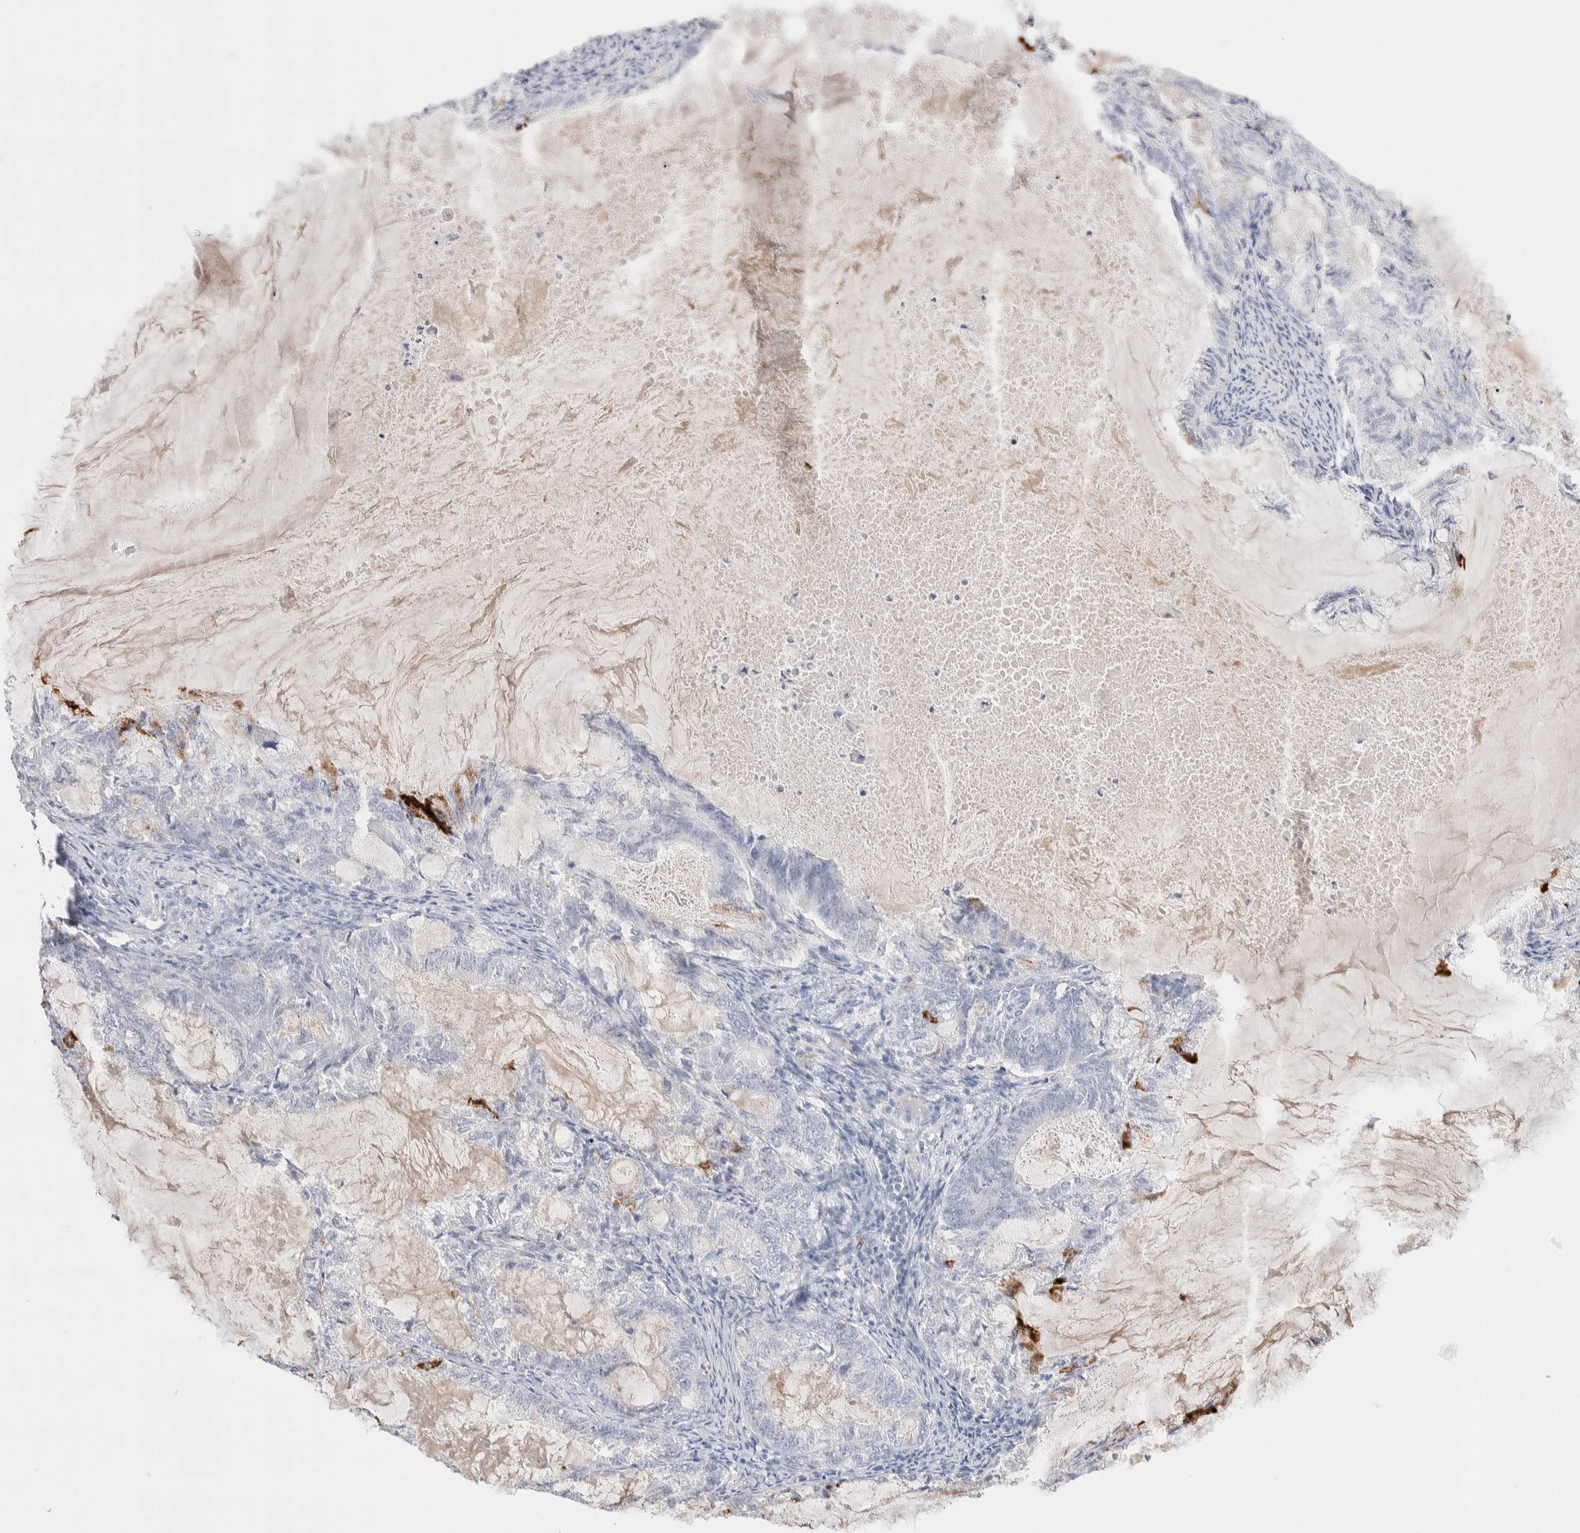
{"staining": {"intensity": "negative", "quantity": "none", "location": "none"}, "tissue": "endometrial cancer", "cell_type": "Tumor cells", "image_type": "cancer", "snomed": [{"axis": "morphology", "description": "Adenocarcinoma, NOS"}, {"axis": "topography", "description": "Endometrium"}], "caption": "There is no significant staining in tumor cells of endometrial cancer.", "gene": "SEPTIN4", "patient": {"sex": "female", "age": 86}}